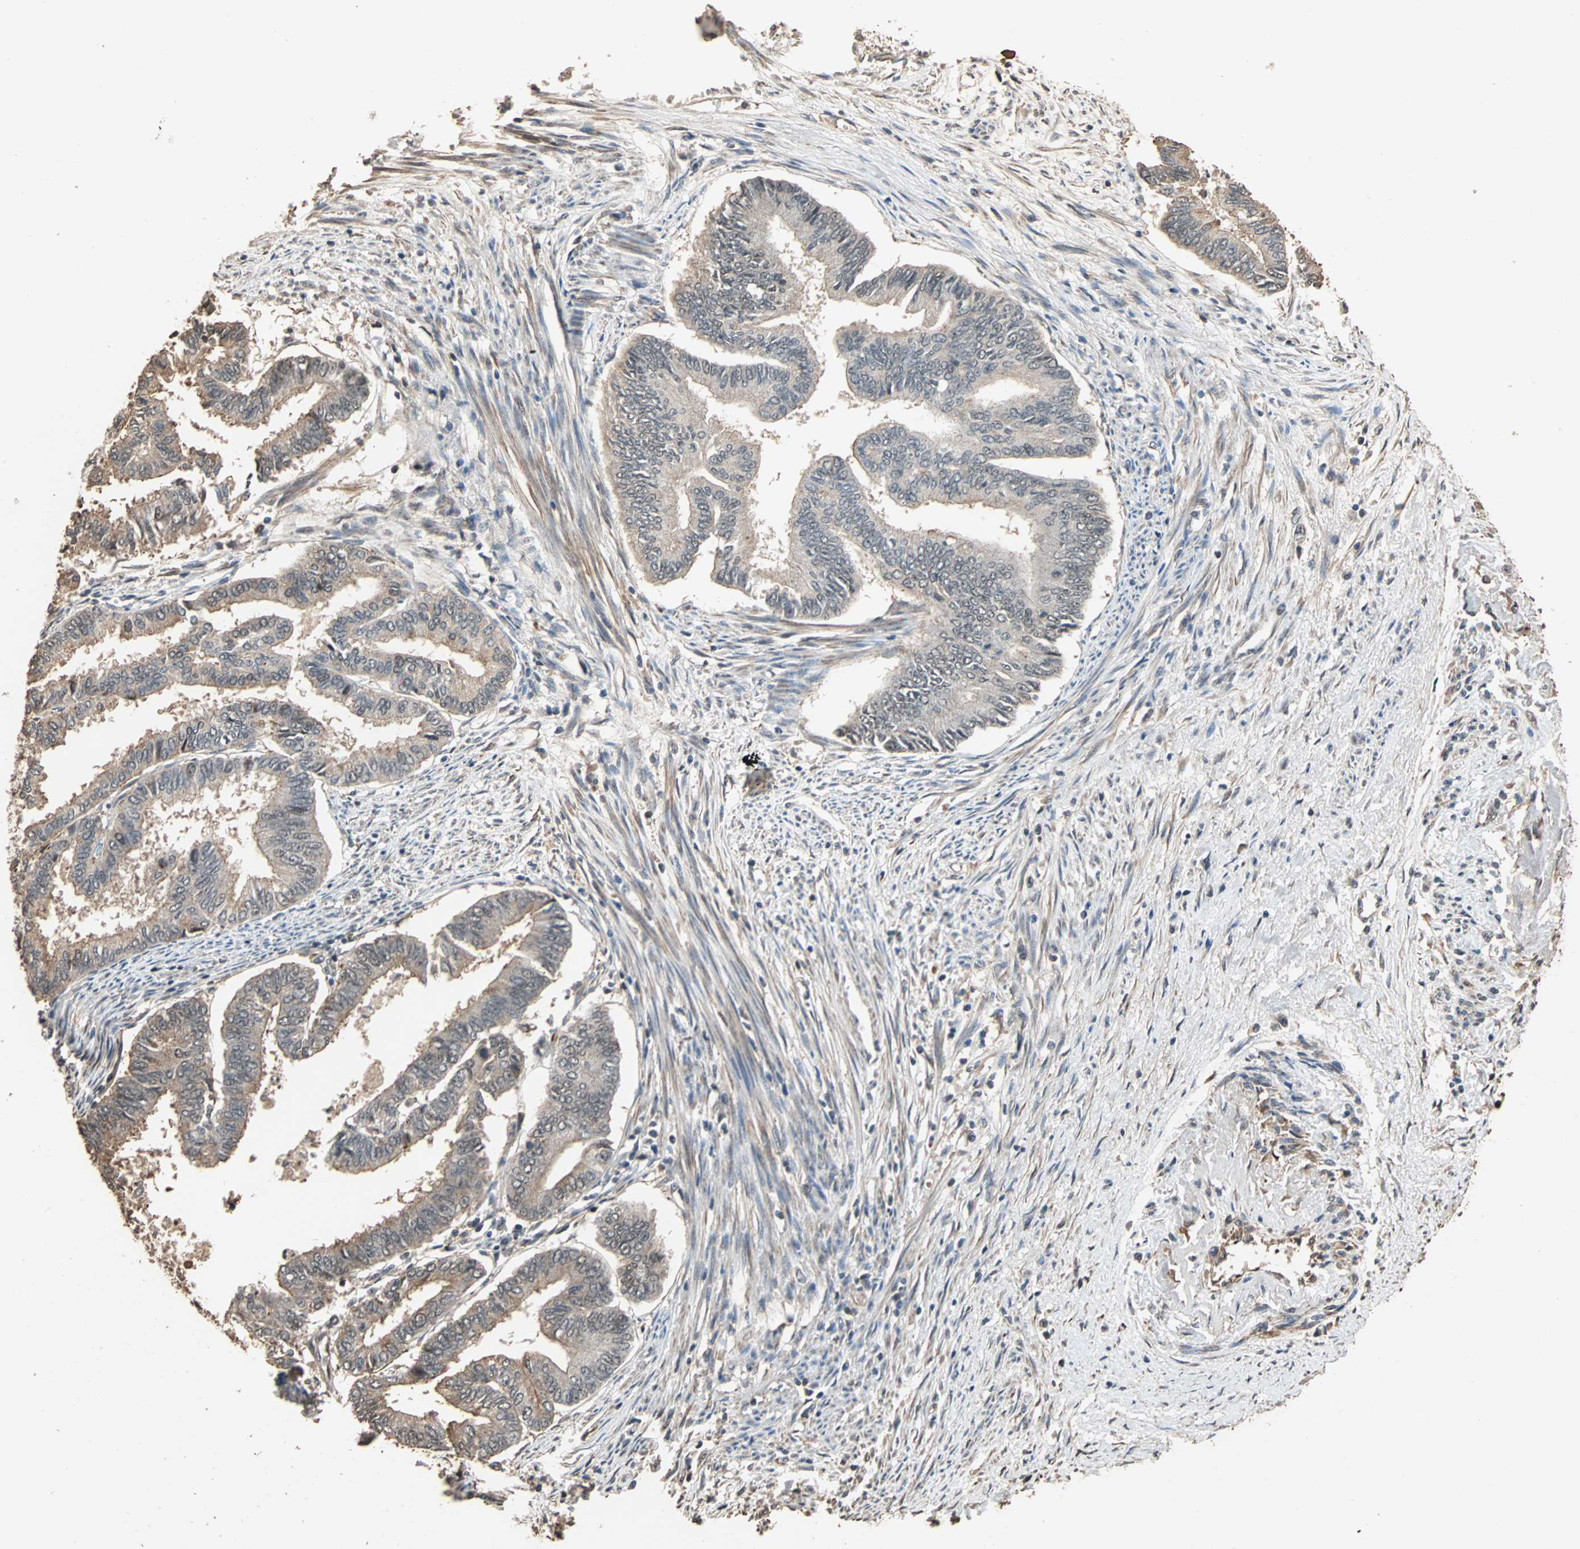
{"staining": {"intensity": "weak", "quantity": ">75%", "location": "cytoplasmic/membranous"}, "tissue": "endometrial cancer", "cell_type": "Tumor cells", "image_type": "cancer", "snomed": [{"axis": "morphology", "description": "Adenocarcinoma, NOS"}, {"axis": "topography", "description": "Endometrium"}], "caption": "This image shows immunohistochemistry (IHC) staining of human endometrial cancer, with low weak cytoplasmic/membranous expression in approximately >75% of tumor cells.", "gene": "CDC5L", "patient": {"sex": "female", "age": 86}}